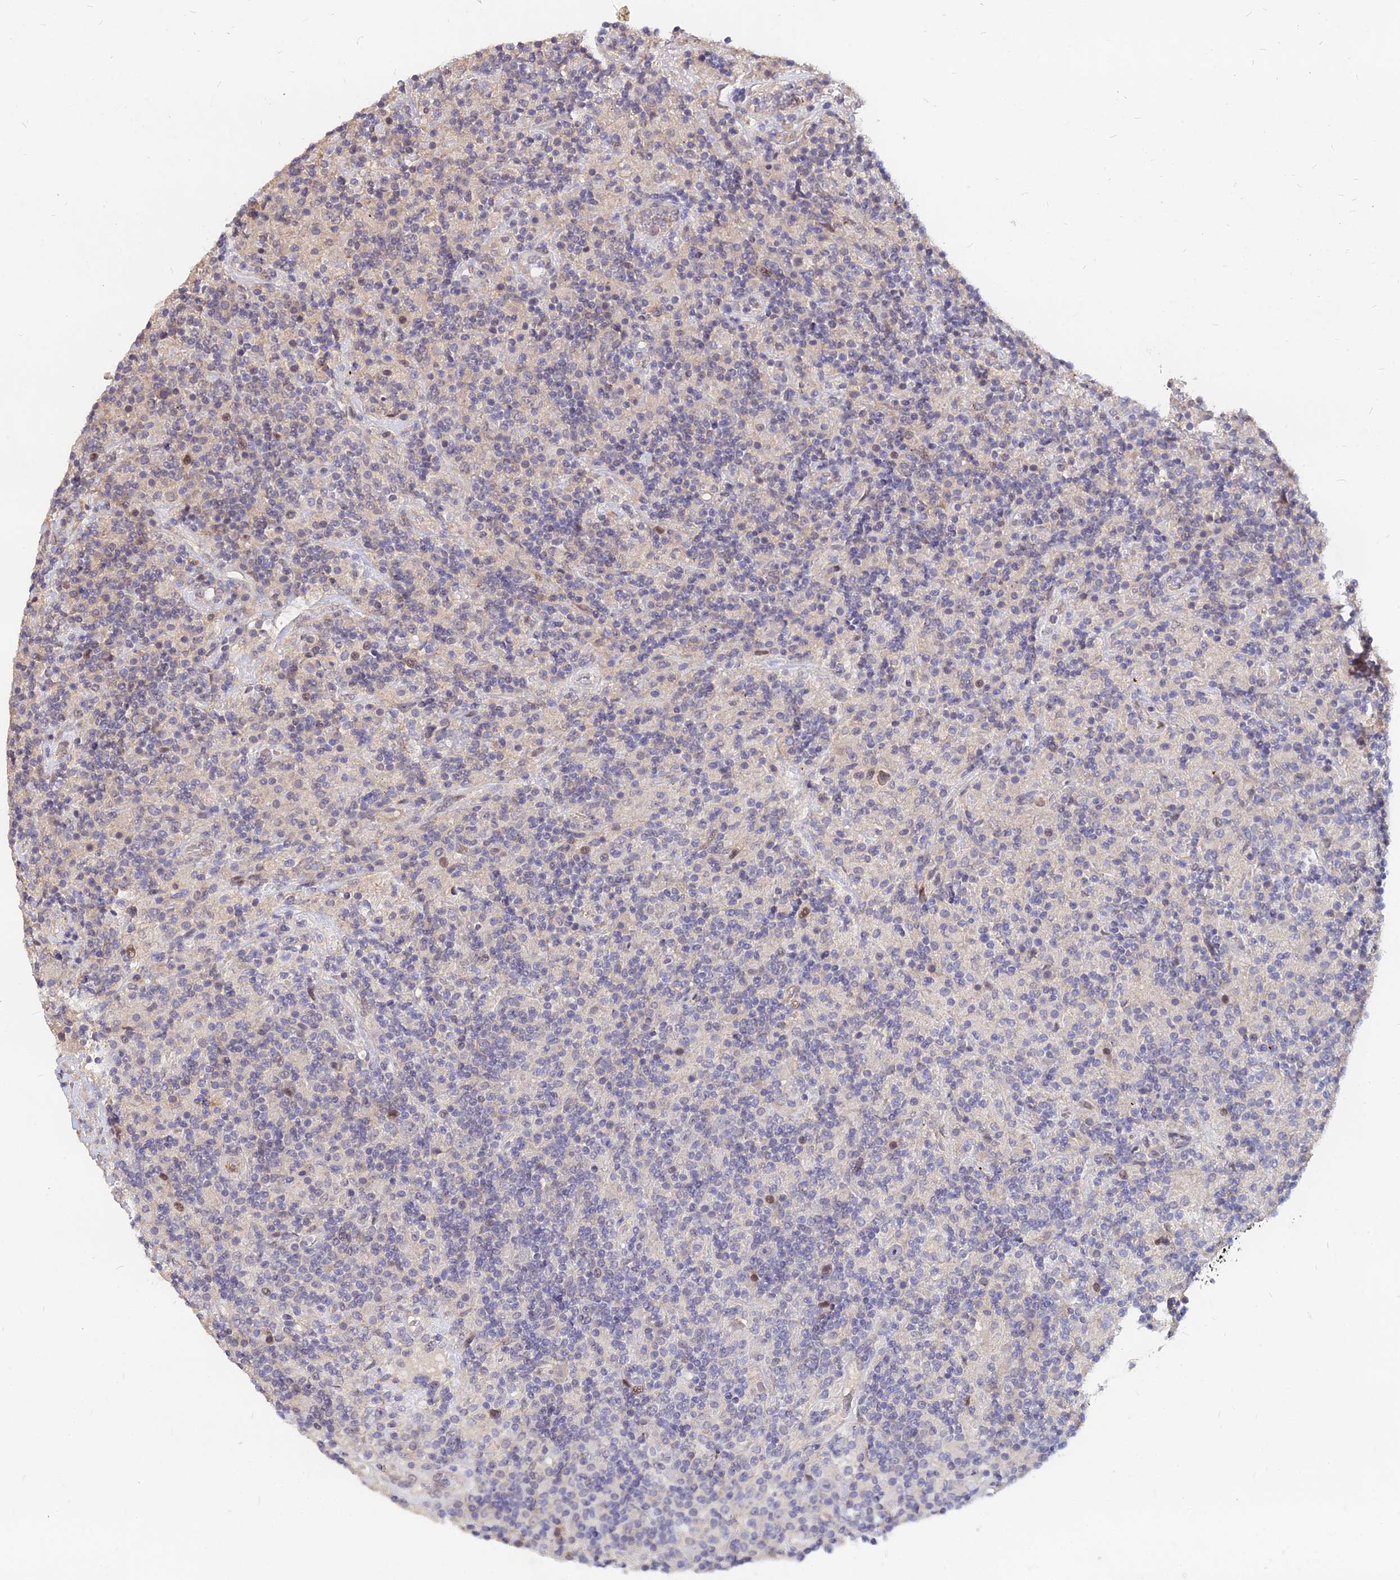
{"staining": {"intensity": "weak", "quantity": "25%-75%", "location": "nuclear"}, "tissue": "lymphoma", "cell_type": "Tumor cells", "image_type": "cancer", "snomed": [{"axis": "morphology", "description": "Hodgkin's disease, NOS"}, {"axis": "topography", "description": "Lymph node"}], "caption": "Hodgkin's disease stained for a protein (brown) reveals weak nuclear positive expression in about 25%-75% of tumor cells.", "gene": "C11orf68", "patient": {"sex": "male", "age": 70}}